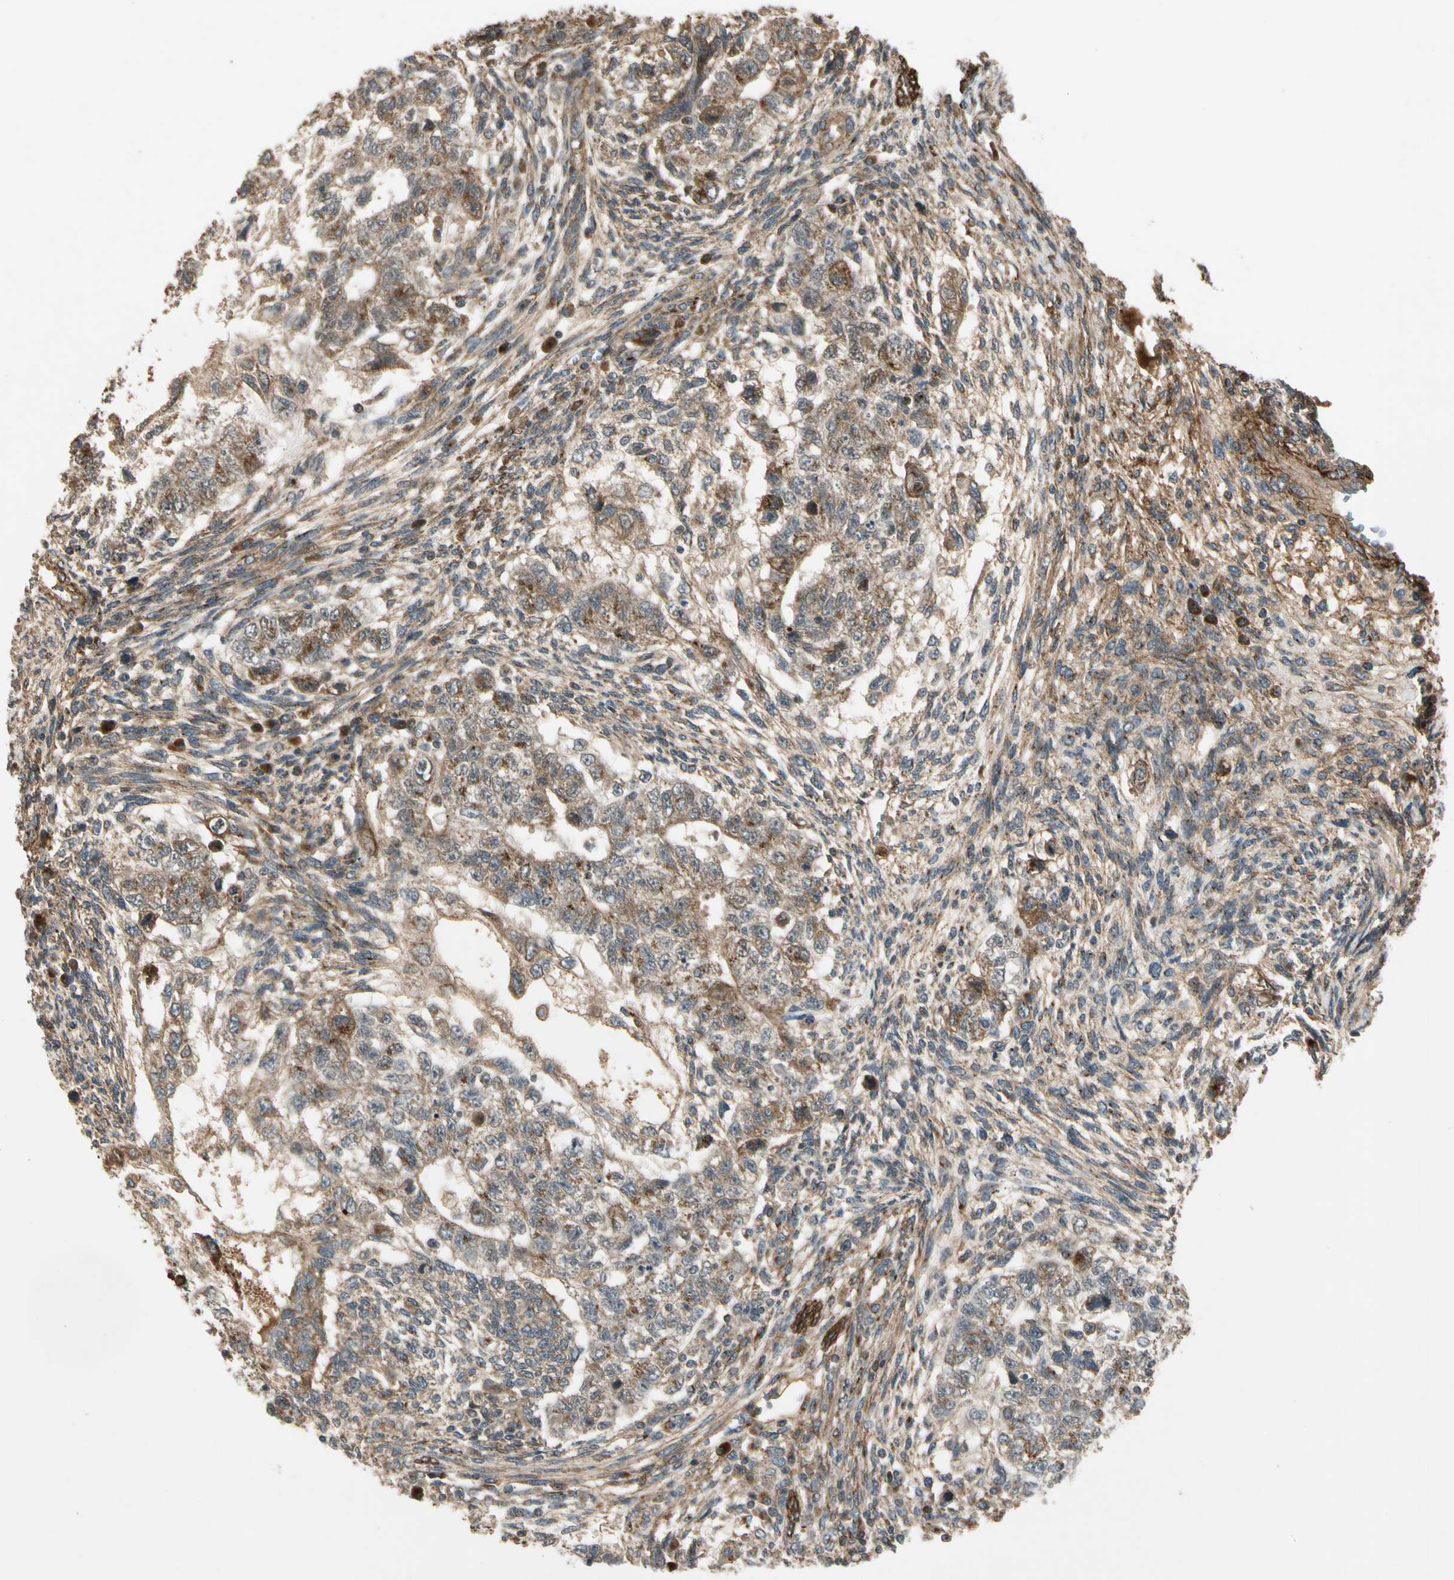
{"staining": {"intensity": "moderate", "quantity": "25%-75%", "location": "cytoplasmic/membranous"}, "tissue": "testis cancer", "cell_type": "Tumor cells", "image_type": "cancer", "snomed": [{"axis": "morphology", "description": "Normal tissue, NOS"}, {"axis": "morphology", "description": "Carcinoma, Embryonal, NOS"}, {"axis": "topography", "description": "Testis"}], "caption": "This is an image of immunohistochemistry staining of testis cancer, which shows moderate positivity in the cytoplasmic/membranous of tumor cells.", "gene": "GCK", "patient": {"sex": "male", "age": 36}}